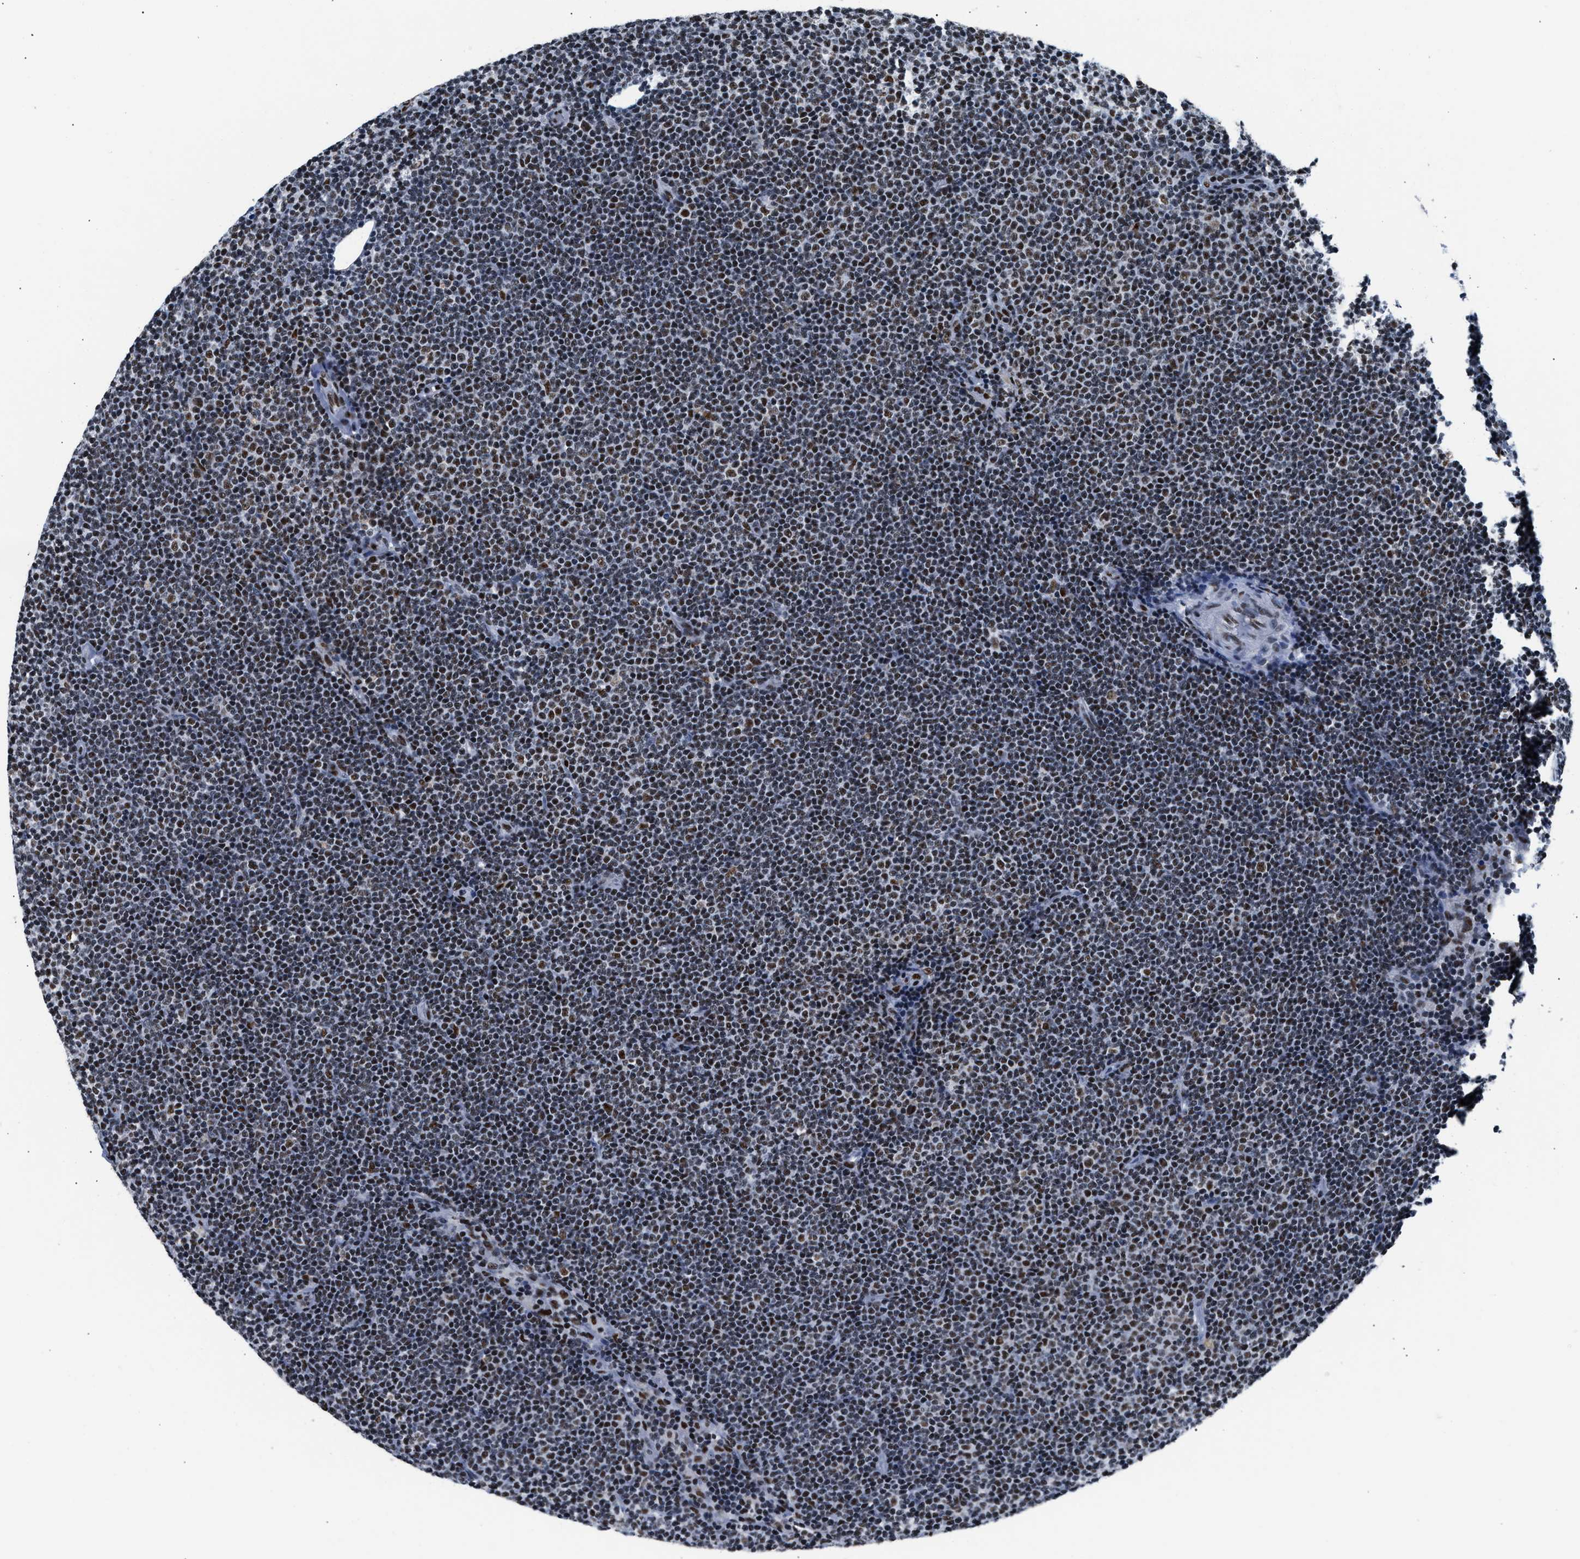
{"staining": {"intensity": "moderate", "quantity": "25%-75%", "location": "nuclear"}, "tissue": "lymphoma", "cell_type": "Tumor cells", "image_type": "cancer", "snomed": [{"axis": "morphology", "description": "Malignant lymphoma, non-Hodgkin's type, Low grade"}, {"axis": "topography", "description": "Lymph node"}], "caption": "An image showing moderate nuclear staining in about 25%-75% of tumor cells in low-grade malignant lymphoma, non-Hodgkin's type, as visualized by brown immunohistochemical staining.", "gene": "RAD50", "patient": {"sex": "female", "age": 53}}